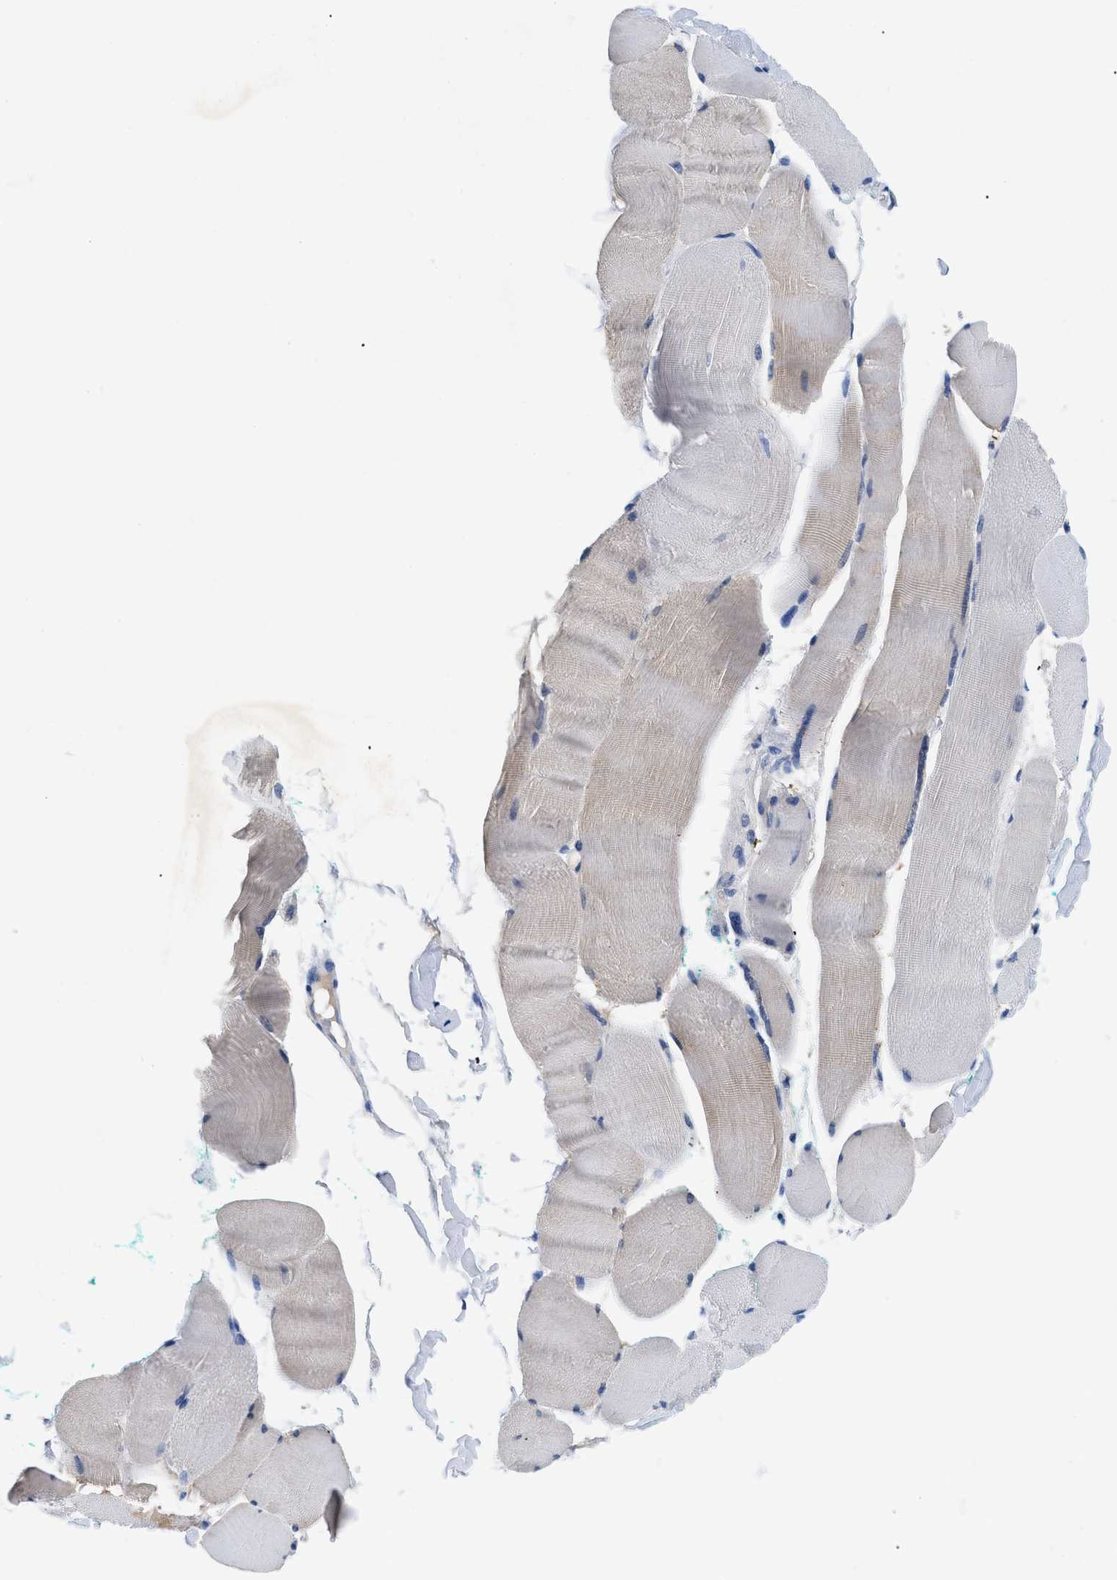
{"staining": {"intensity": "negative", "quantity": "none", "location": "none"}, "tissue": "skeletal muscle", "cell_type": "Myocytes", "image_type": "normal", "snomed": [{"axis": "morphology", "description": "Normal tissue, NOS"}, {"axis": "morphology", "description": "Squamous cell carcinoma, NOS"}, {"axis": "topography", "description": "Skeletal muscle"}], "caption": "Myocytes are negative for brown protein staining in benign skeletal muscle. Nuclei are stained in blue.", "gene": "TMEM68", "patient": {"sex": "male", "age": 51}}